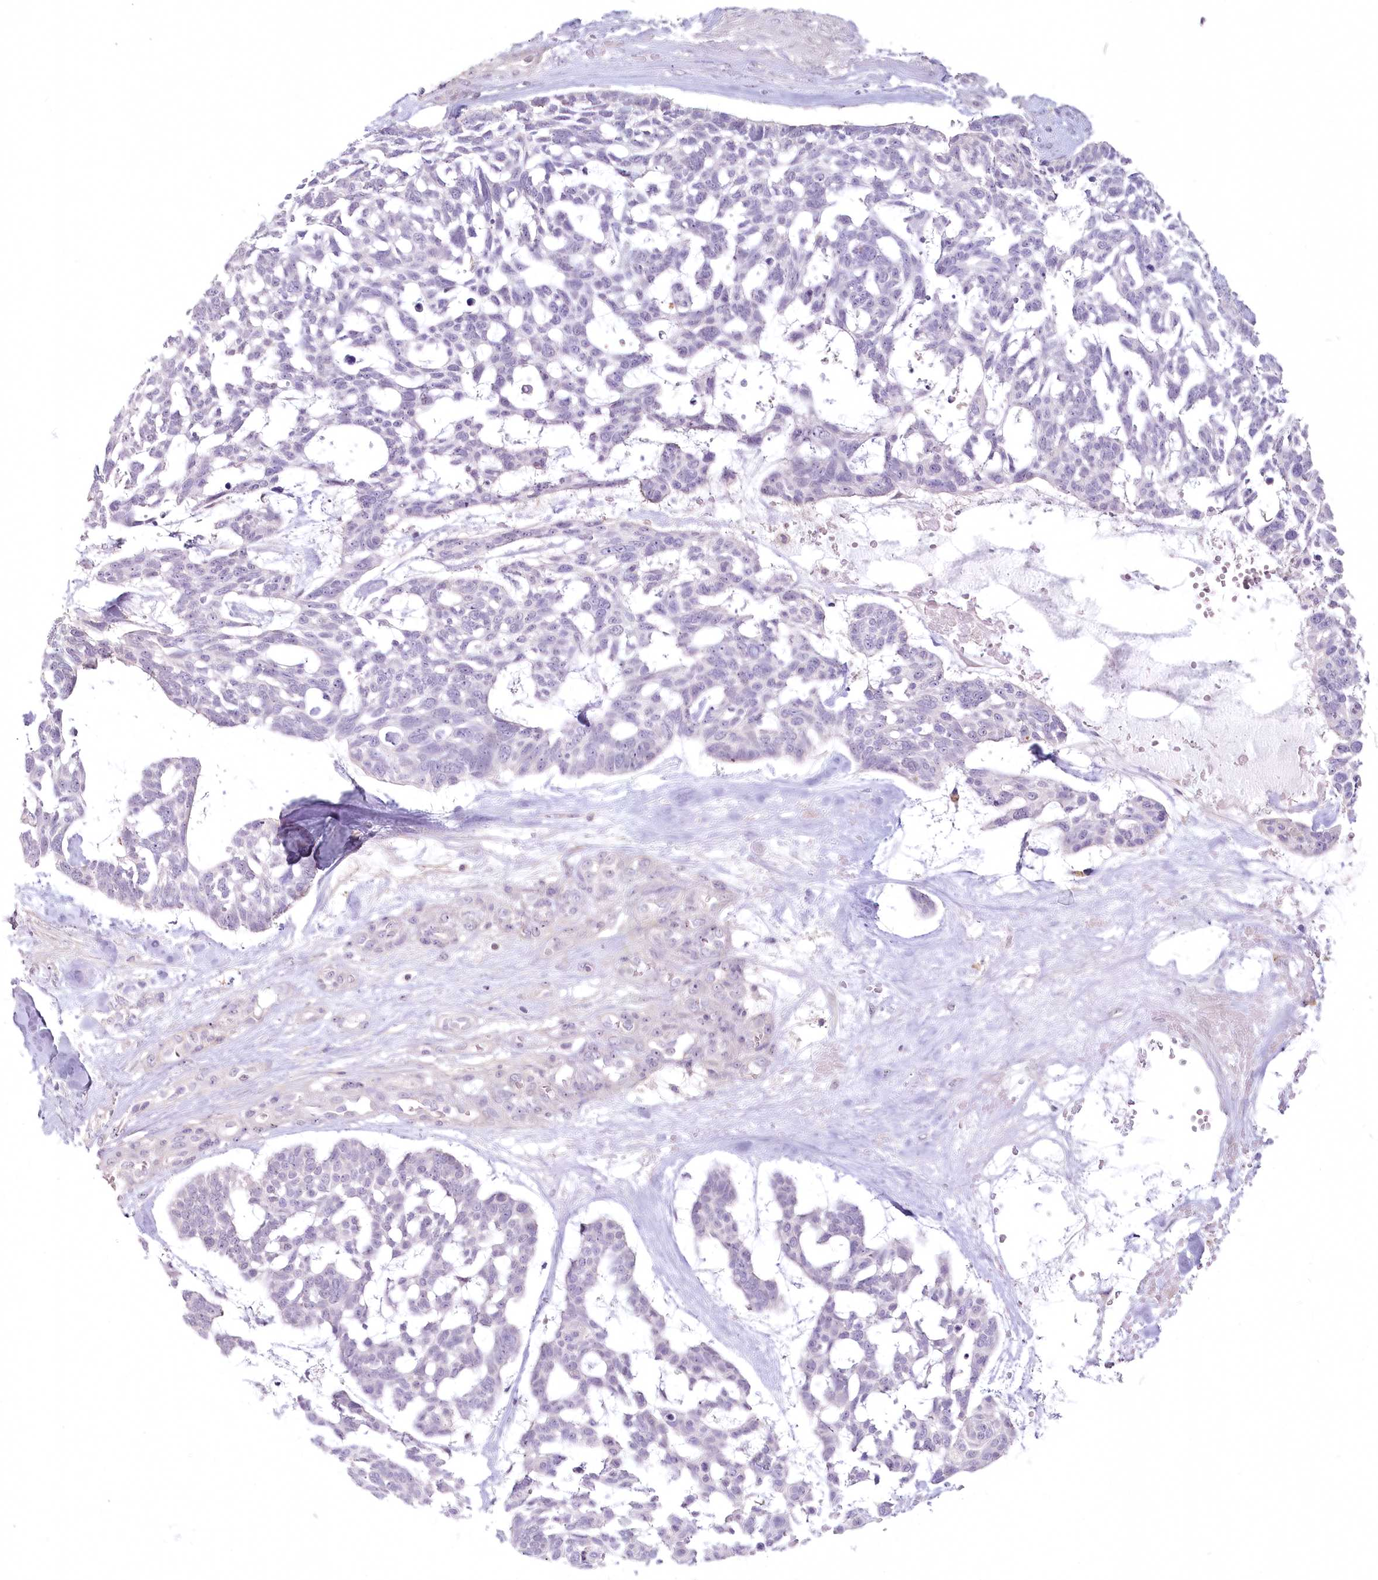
{"staining": {"intensity": "negative", "quantity": "none", "location": "none"}, "tissue": "skin cancer", "cell_type": "Tumor cells", "image_type": "cancer", "snomed": [{"axis": "morphology", "description": "Basal cell carcinoma"}, {"axis": "topography", "description": "Skin"}], "caption": "High magnification brightfield microscopy of skin basal cell carcinoma stained with DAB (3,3'-diaminobenzidine) (brown) and counterstained with hematoxylin (blue): tumor cells show no significant staining.", "gene": "USP11", "patient": {"sex": "male", "age": 88}}